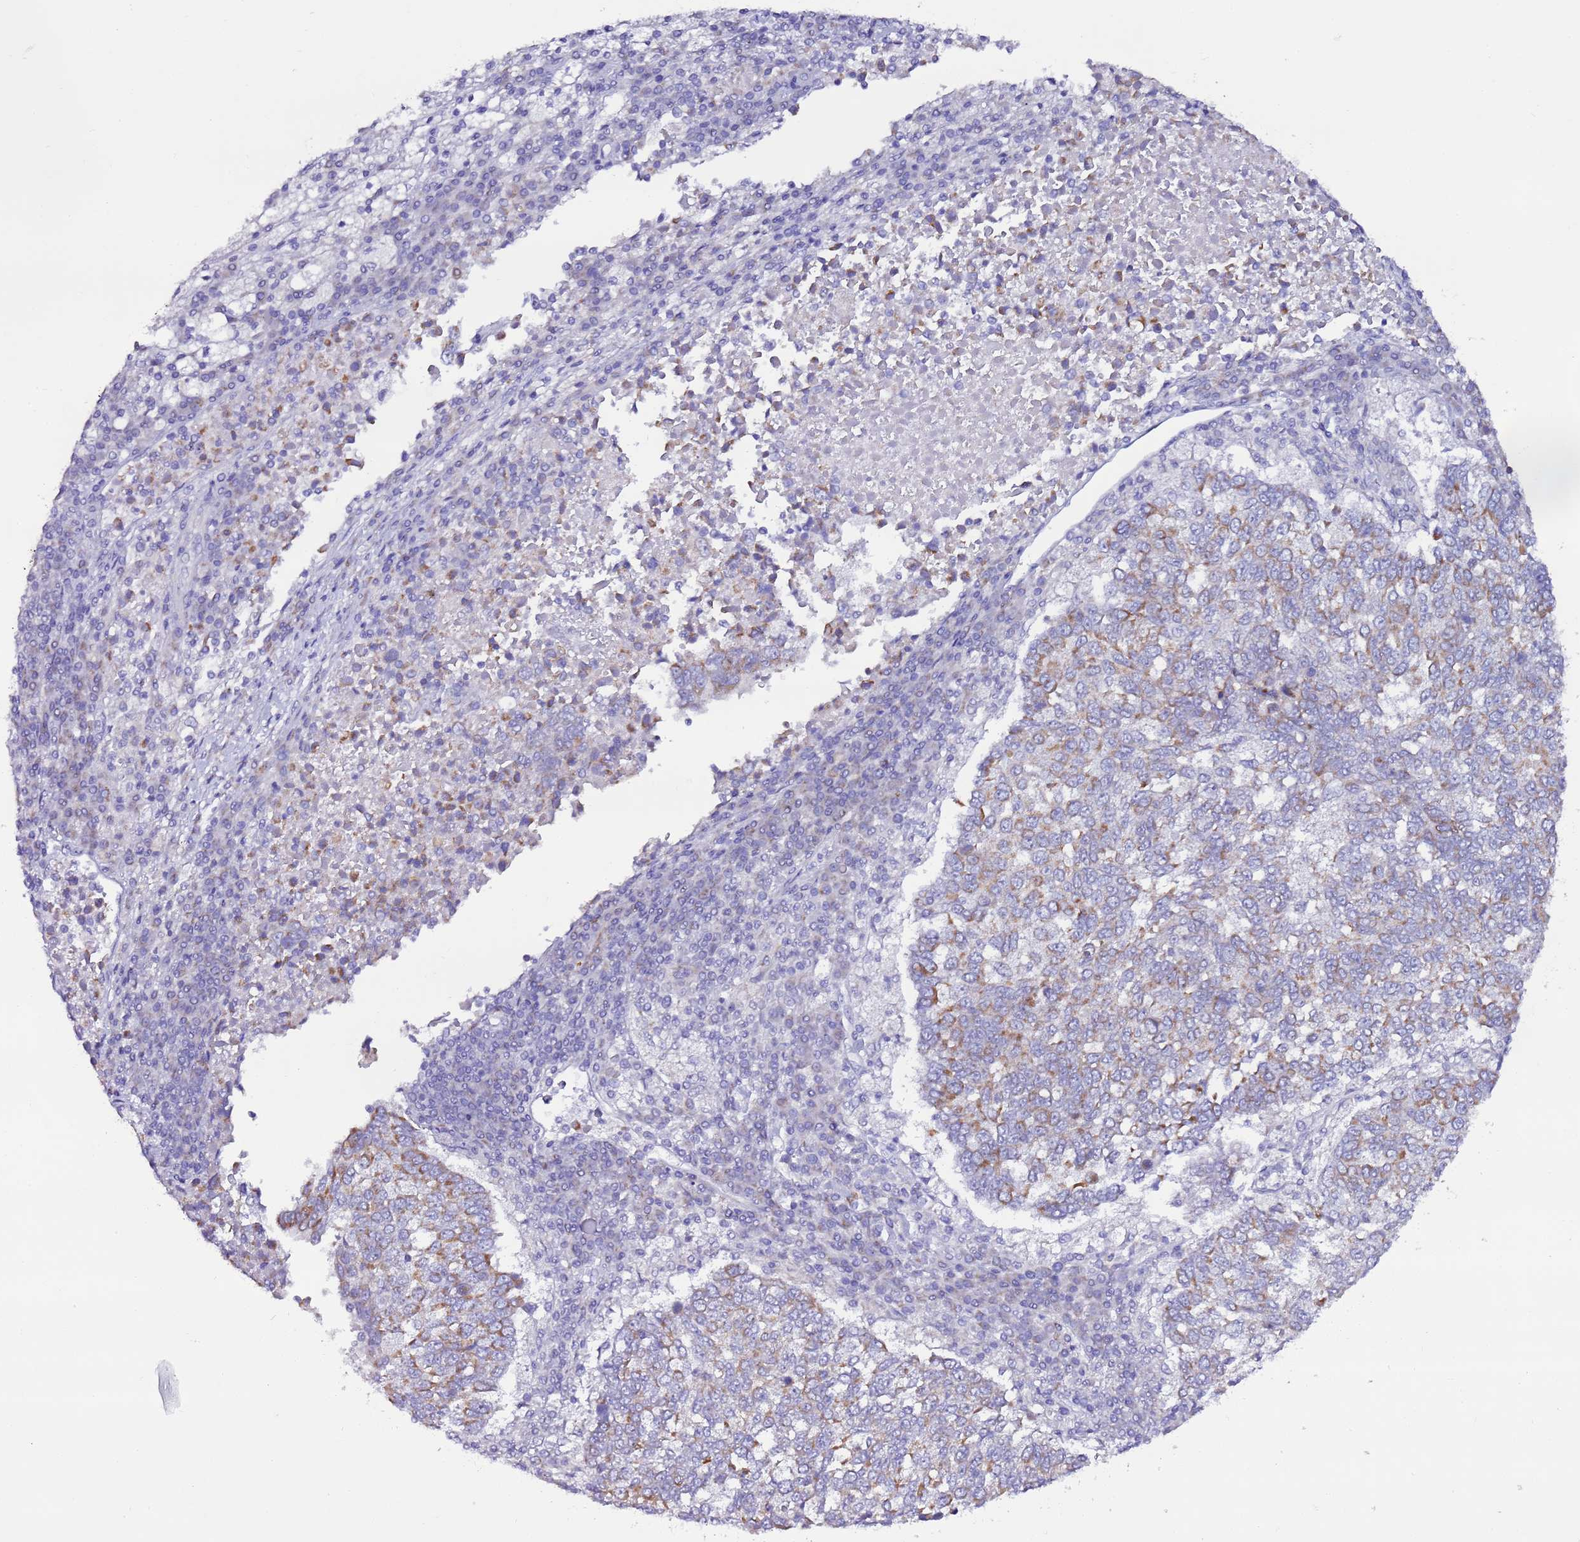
{"staining": {"intensity": "moderate", "quantity": "<25%", "location": "cytoplasmic/membranous"}, "tissue": "lung cancer", "cell_type": "Tumor cells", "image_type": "cancer", "snomed": [{"axis": "morphology", "description": "Squamous cell carcinoma, NOS"}, {"axis": "topography", "description": "Lung"}], "caption": "DAB (3,3'-diaminobenzidine) immunohistochemical staining of squamous cell carcinoma (lung) shows moderate cytoplasmic/membranous protein expression in about <25% of tumor cells. The staining was performed using DAB (3,3'-diaminobenzidine) to visualize the protein expression in brown, while the nuclei were stained in blue with hematoxylin (Magnification: 20x).", "gene": "UEVLD", "patient": {"sex": "male", "age": 73}}